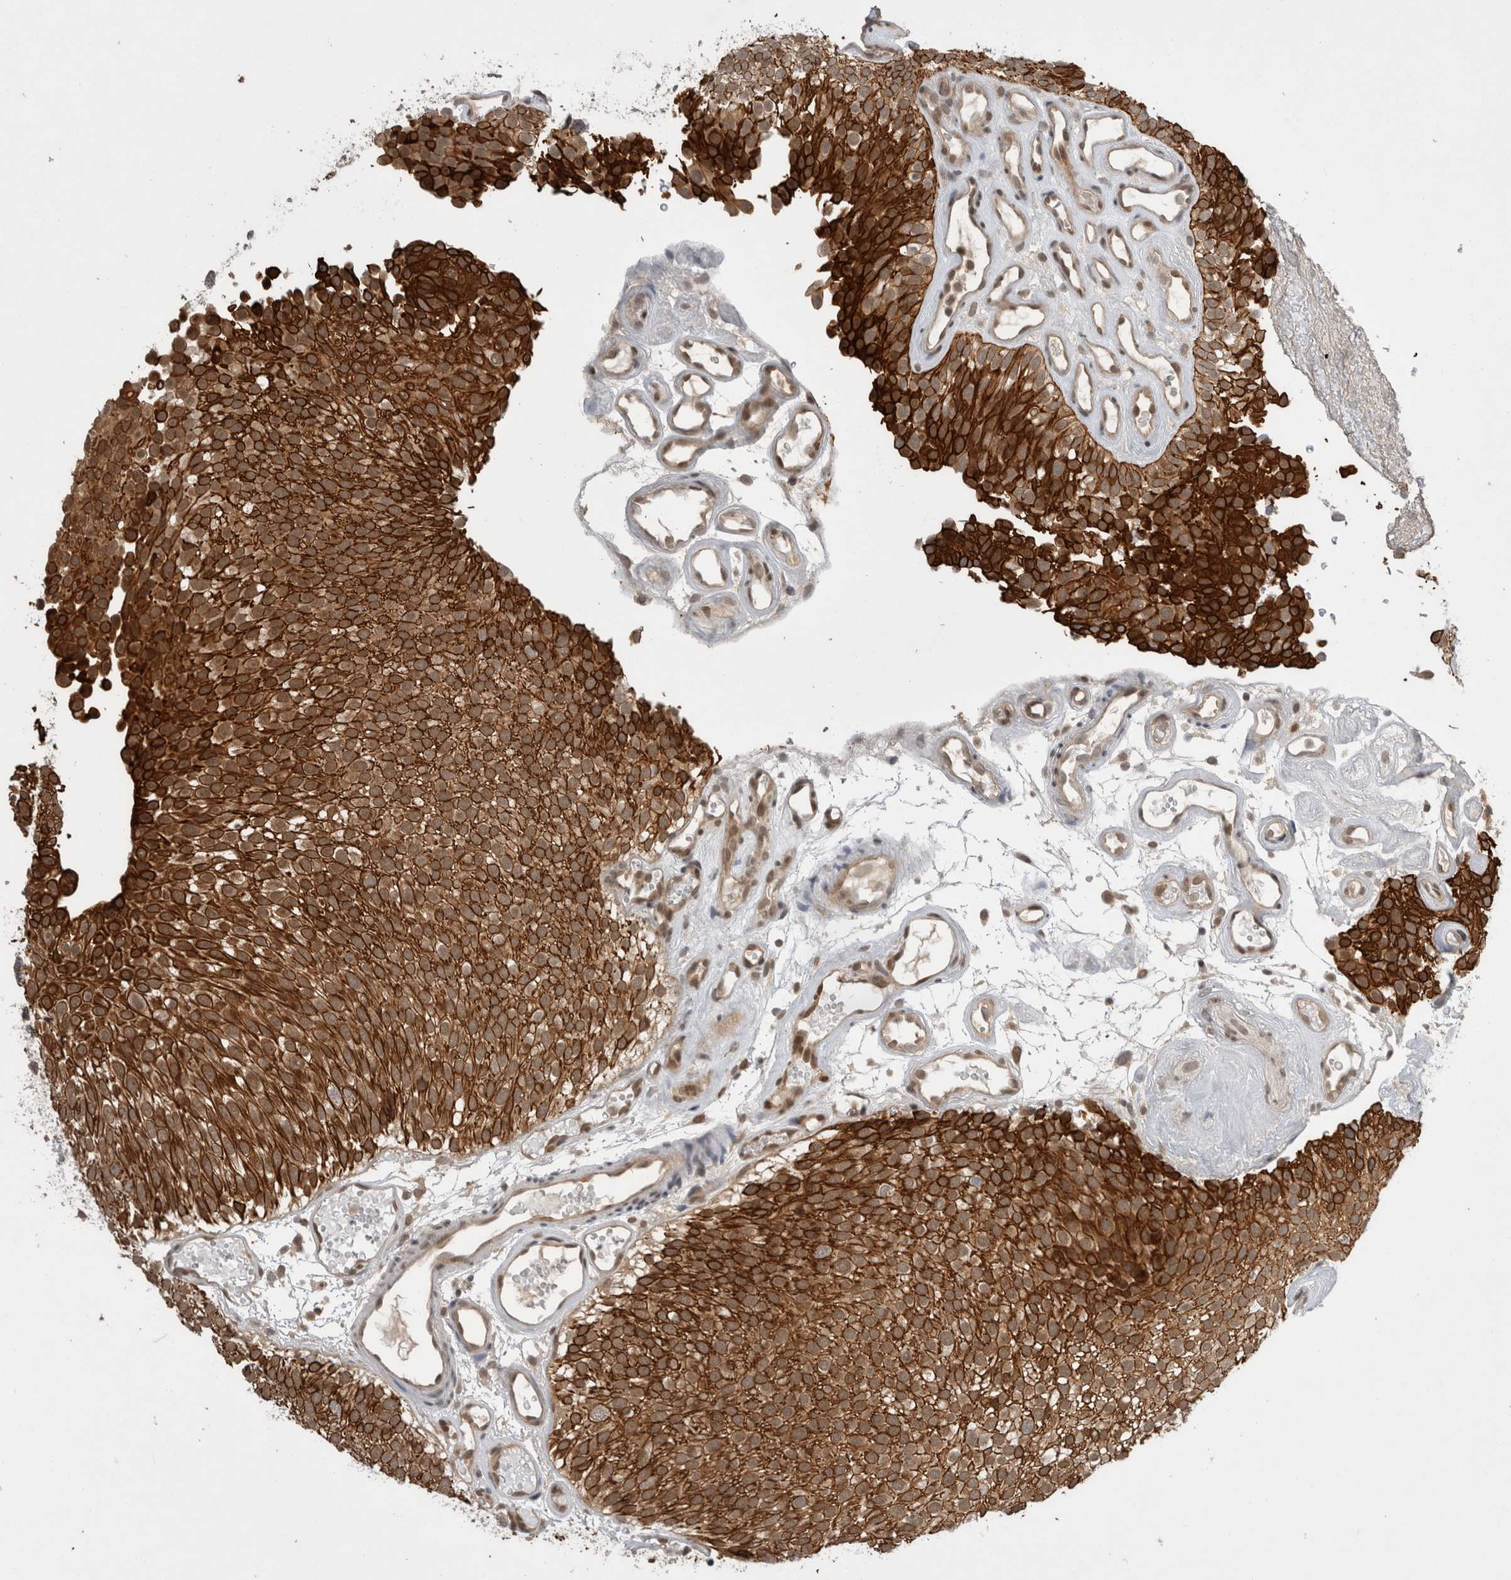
{"staining": {"intensity": "strong", "quantity": ">75%", "location": "cytoplasmic/membranous"}, "tissue": "urothelial cancer", "cell_type": "Tumor cells", "image_type": "cancer", "snomed": [{"axis": "morphology", "description": "Urothelial carcinoma, Low grade"}, {"axis": "topography", "description": "Urinary bladder"}], "caption": "Tumor cells display high levels of strong cytoplasmic/membranous positivity in about >75% of cells in human urothelial carcinoma (low-grade).", "gene": "ZNF341", "patient": {"sex": "male", "age": 78}}